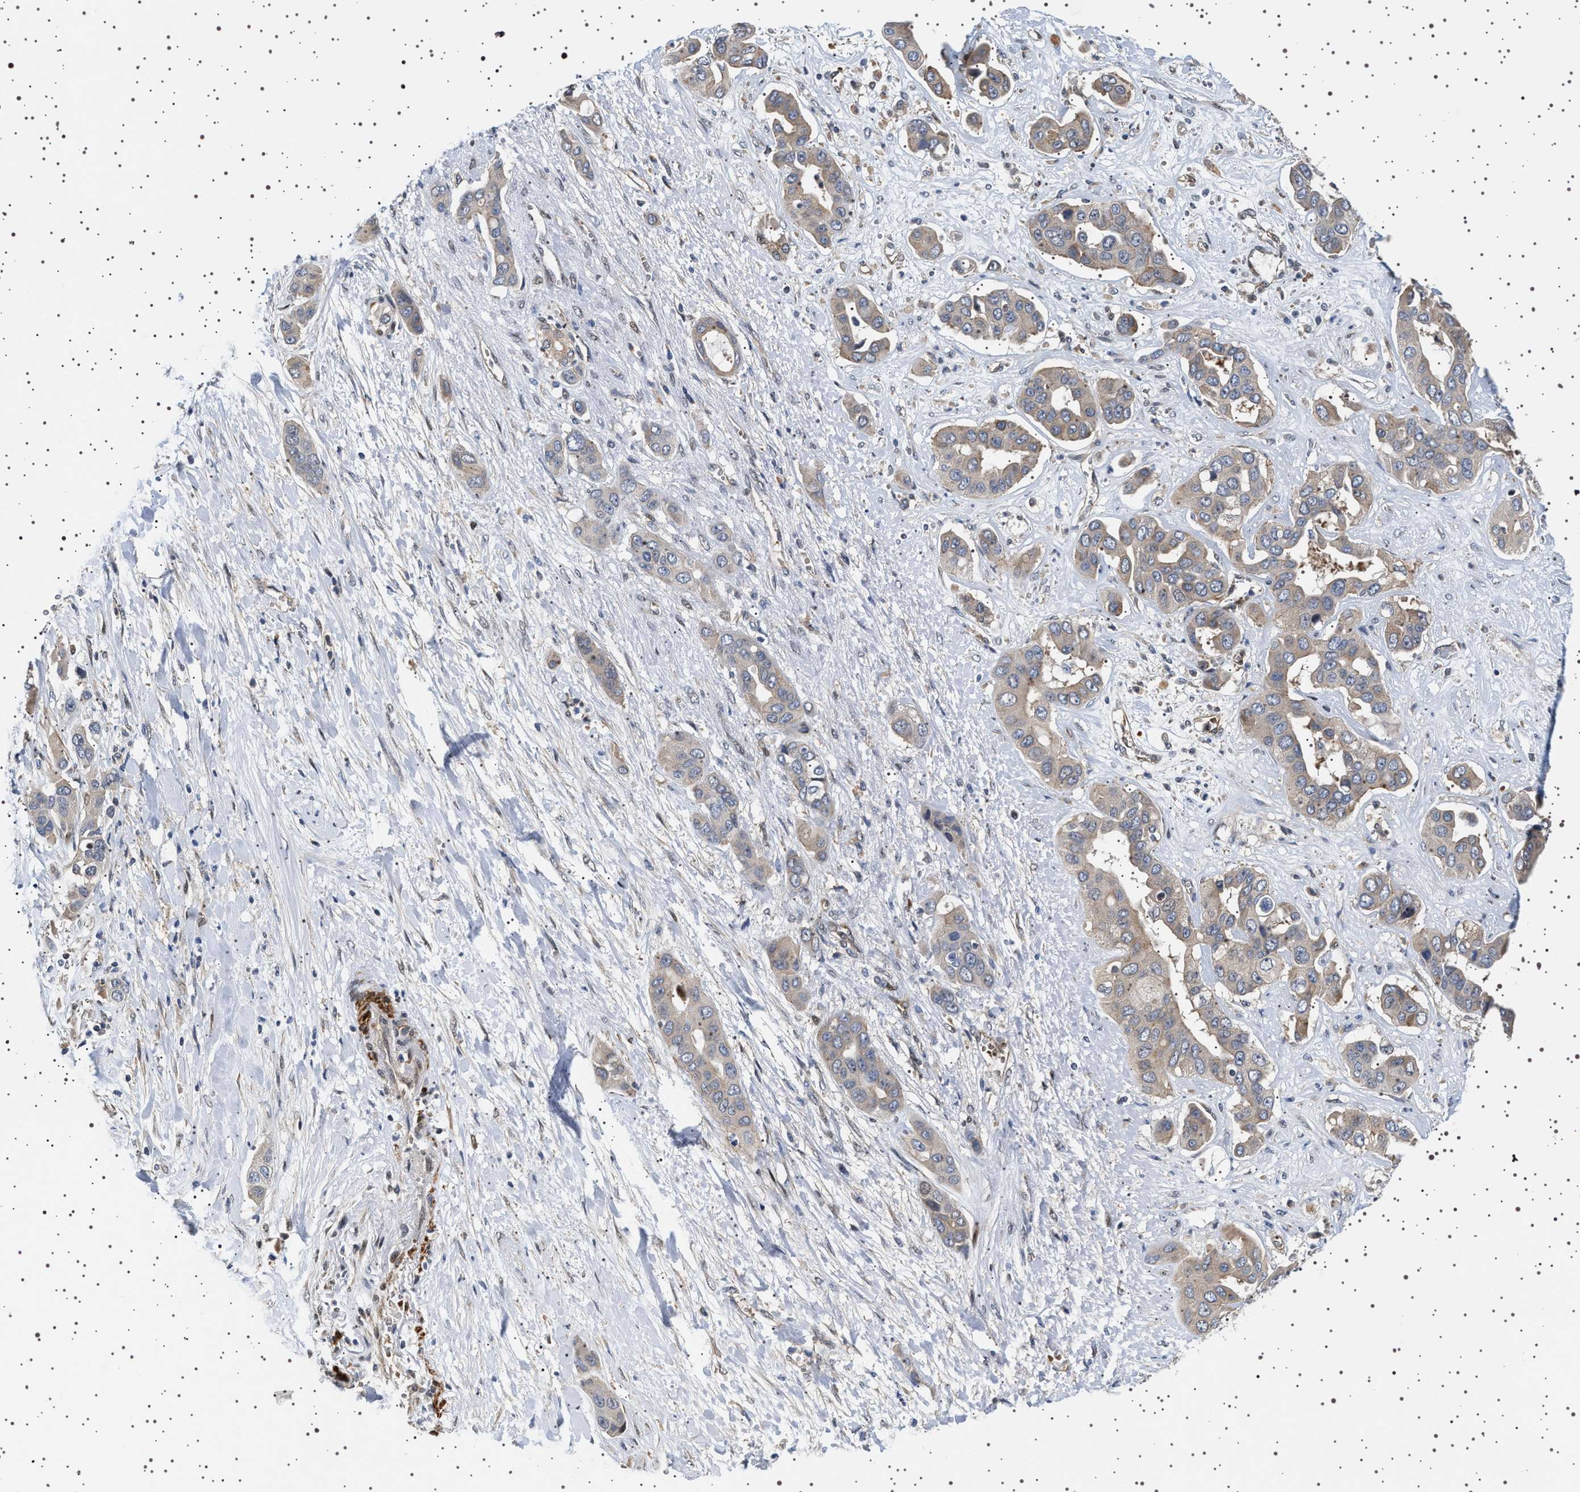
{"staining": {"intensity": "weak", "quantity": "<25%", "location": "cytoplasmic/membranous"}, "tissue": "liver cancer", "cell_type": "Tumor cells", "image_type": "cancer", "snomed": [{"axis": "morphology", "description": "Cholangiocarcinoma"}, {"axis": "topography", "description": "Liver"}], "caption": "DAB (3,3'-diaminobenzidine) immunohistochemical staining of liver cancer demonstrates no significant expression in tumor cells.", "gene": "BAG3", "patient": {"sex": "female", "age": 52}}